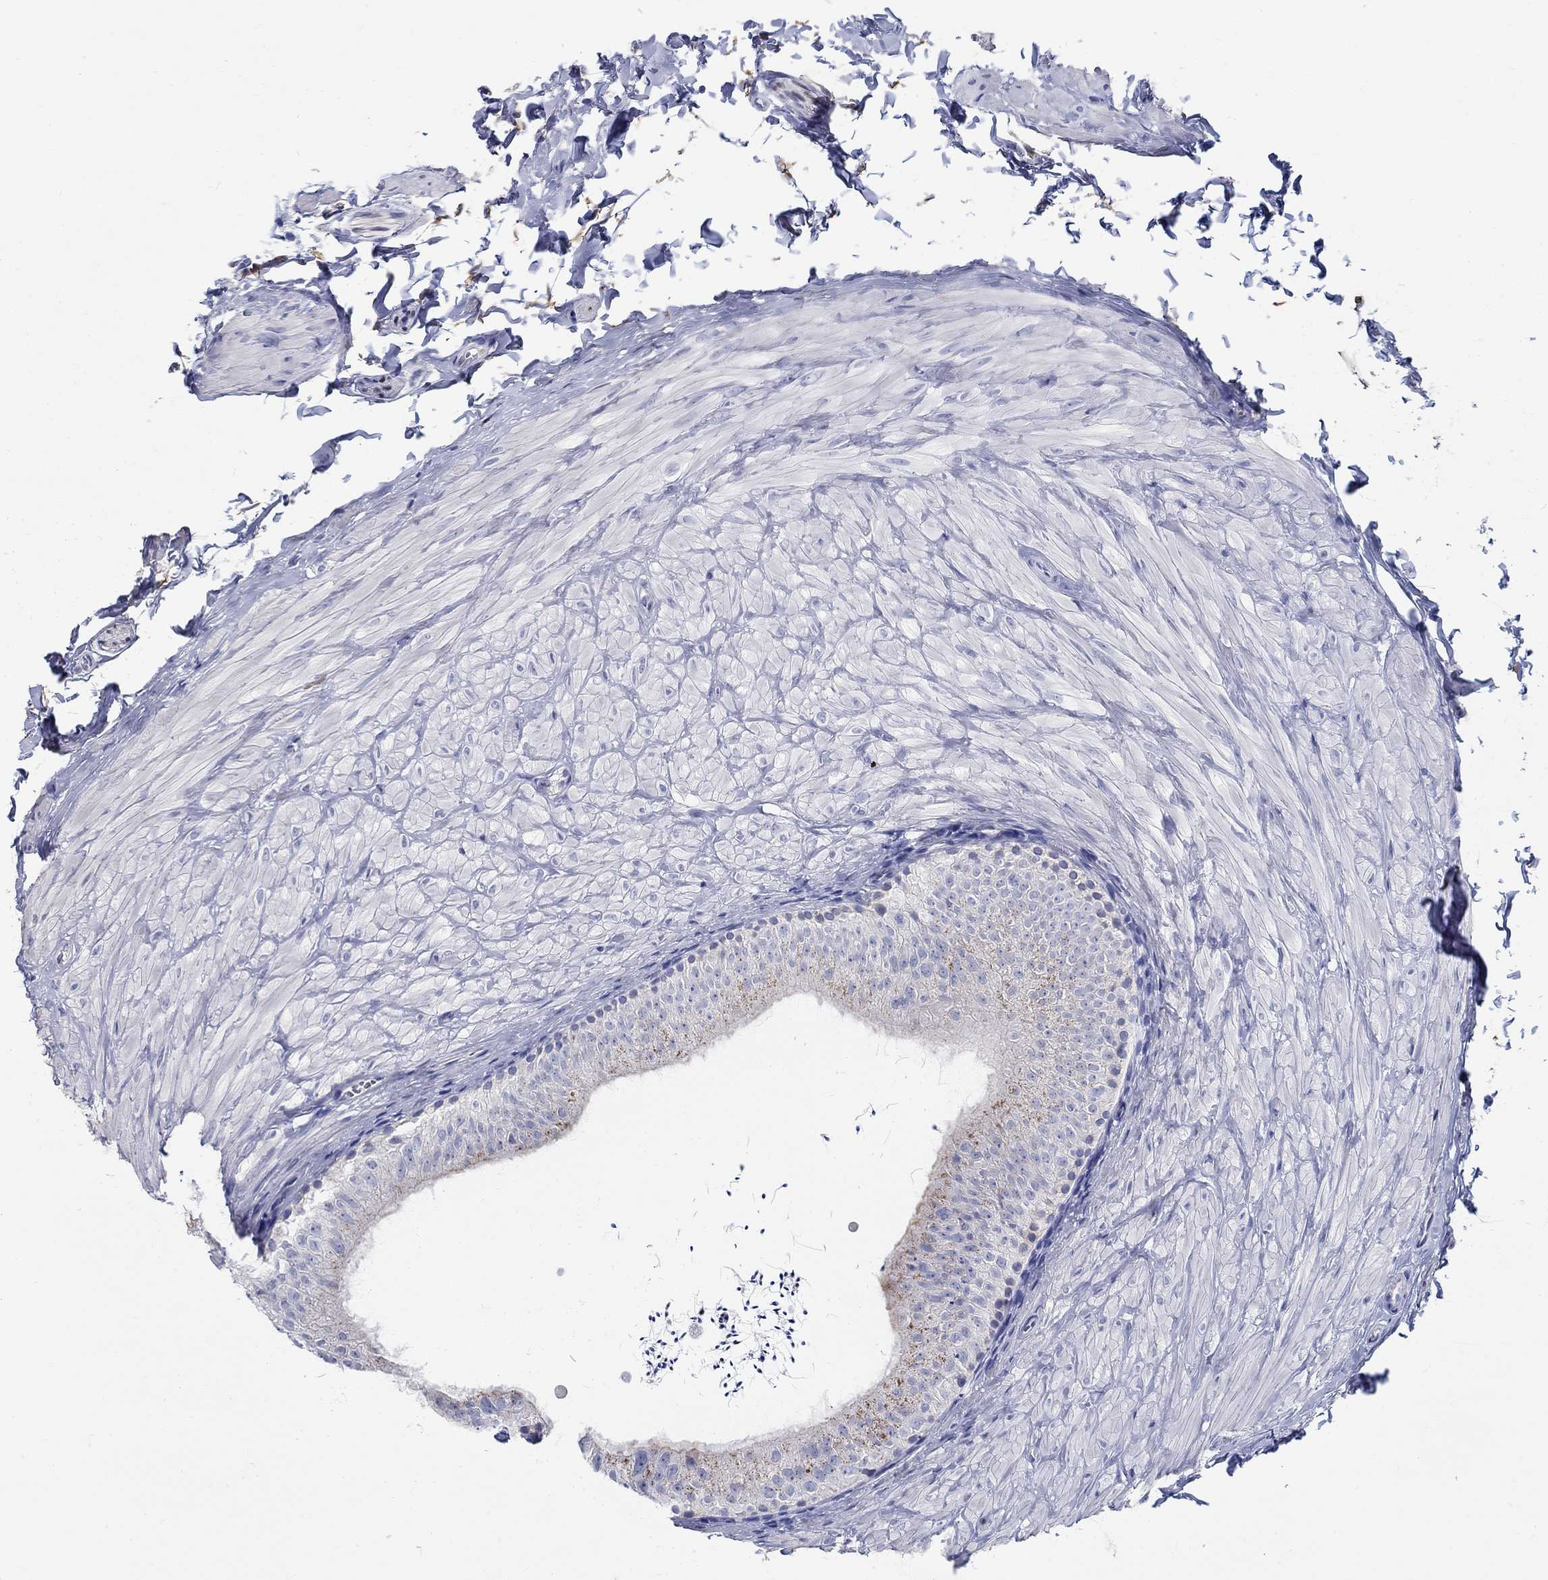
{"staining": {"intensity": "strong", "quantity": "<25%", "location": "cytoplasmic/membranous"}, "tissue": "epididymis", "cell_type": "Glandular cells", "image_type": "normal", "snomed": [{"axis": "morphology", "description": "Normal tissue, NOS"}, {"axis": "topography", "description": "Epididymis"}], "caption": "DAB (3,3'-diaminobenzidine) immunohistochemical staining of normal epididymis displays strong cytoplasmic/membranous protein positivity in approximately <25% of glandular cells.", "gene": "SOX2", "patient": {"sex": "male", "age": 32}}